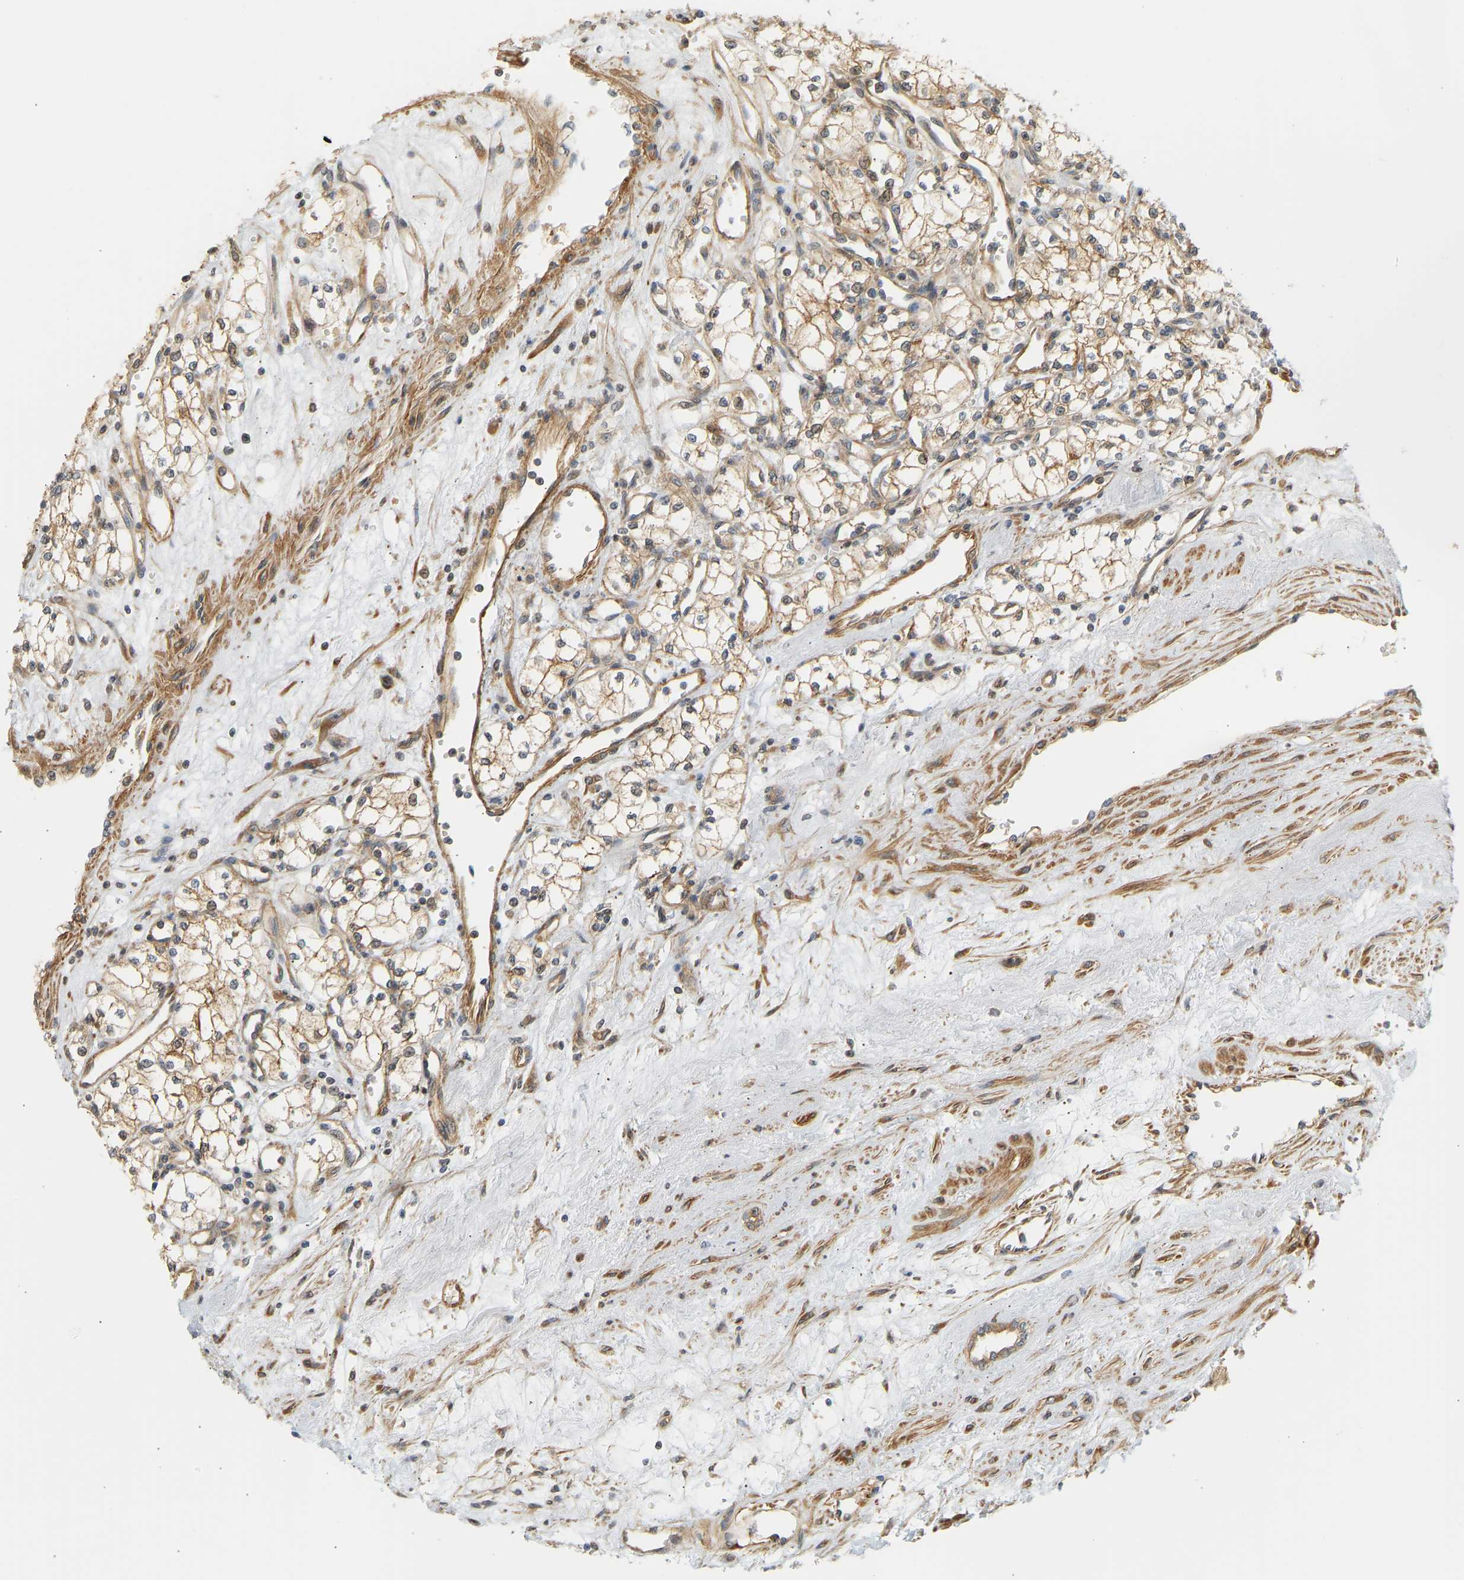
{"staining": {"intensity": "moderate", "quantity": ">75%", "location": "cytoplasmic/membranous"}, "tissue": "renal cancer", "cell_type": "Tumor cells", "image_type": "cancer", "snomed": [{"axis": "morphology", "description": "Adenocarcinoma, NOS"}, {"axis": "topography", "description": "Kidney"}], "caption": "Brown immunohistochemical staining in human renal adenocarcinoma demonstrates moderate cytoplasmic/membranous expression in about >75% of tumor cells.", "gene": "CEP57", "patient": {"sex": "male", "age": 59}}